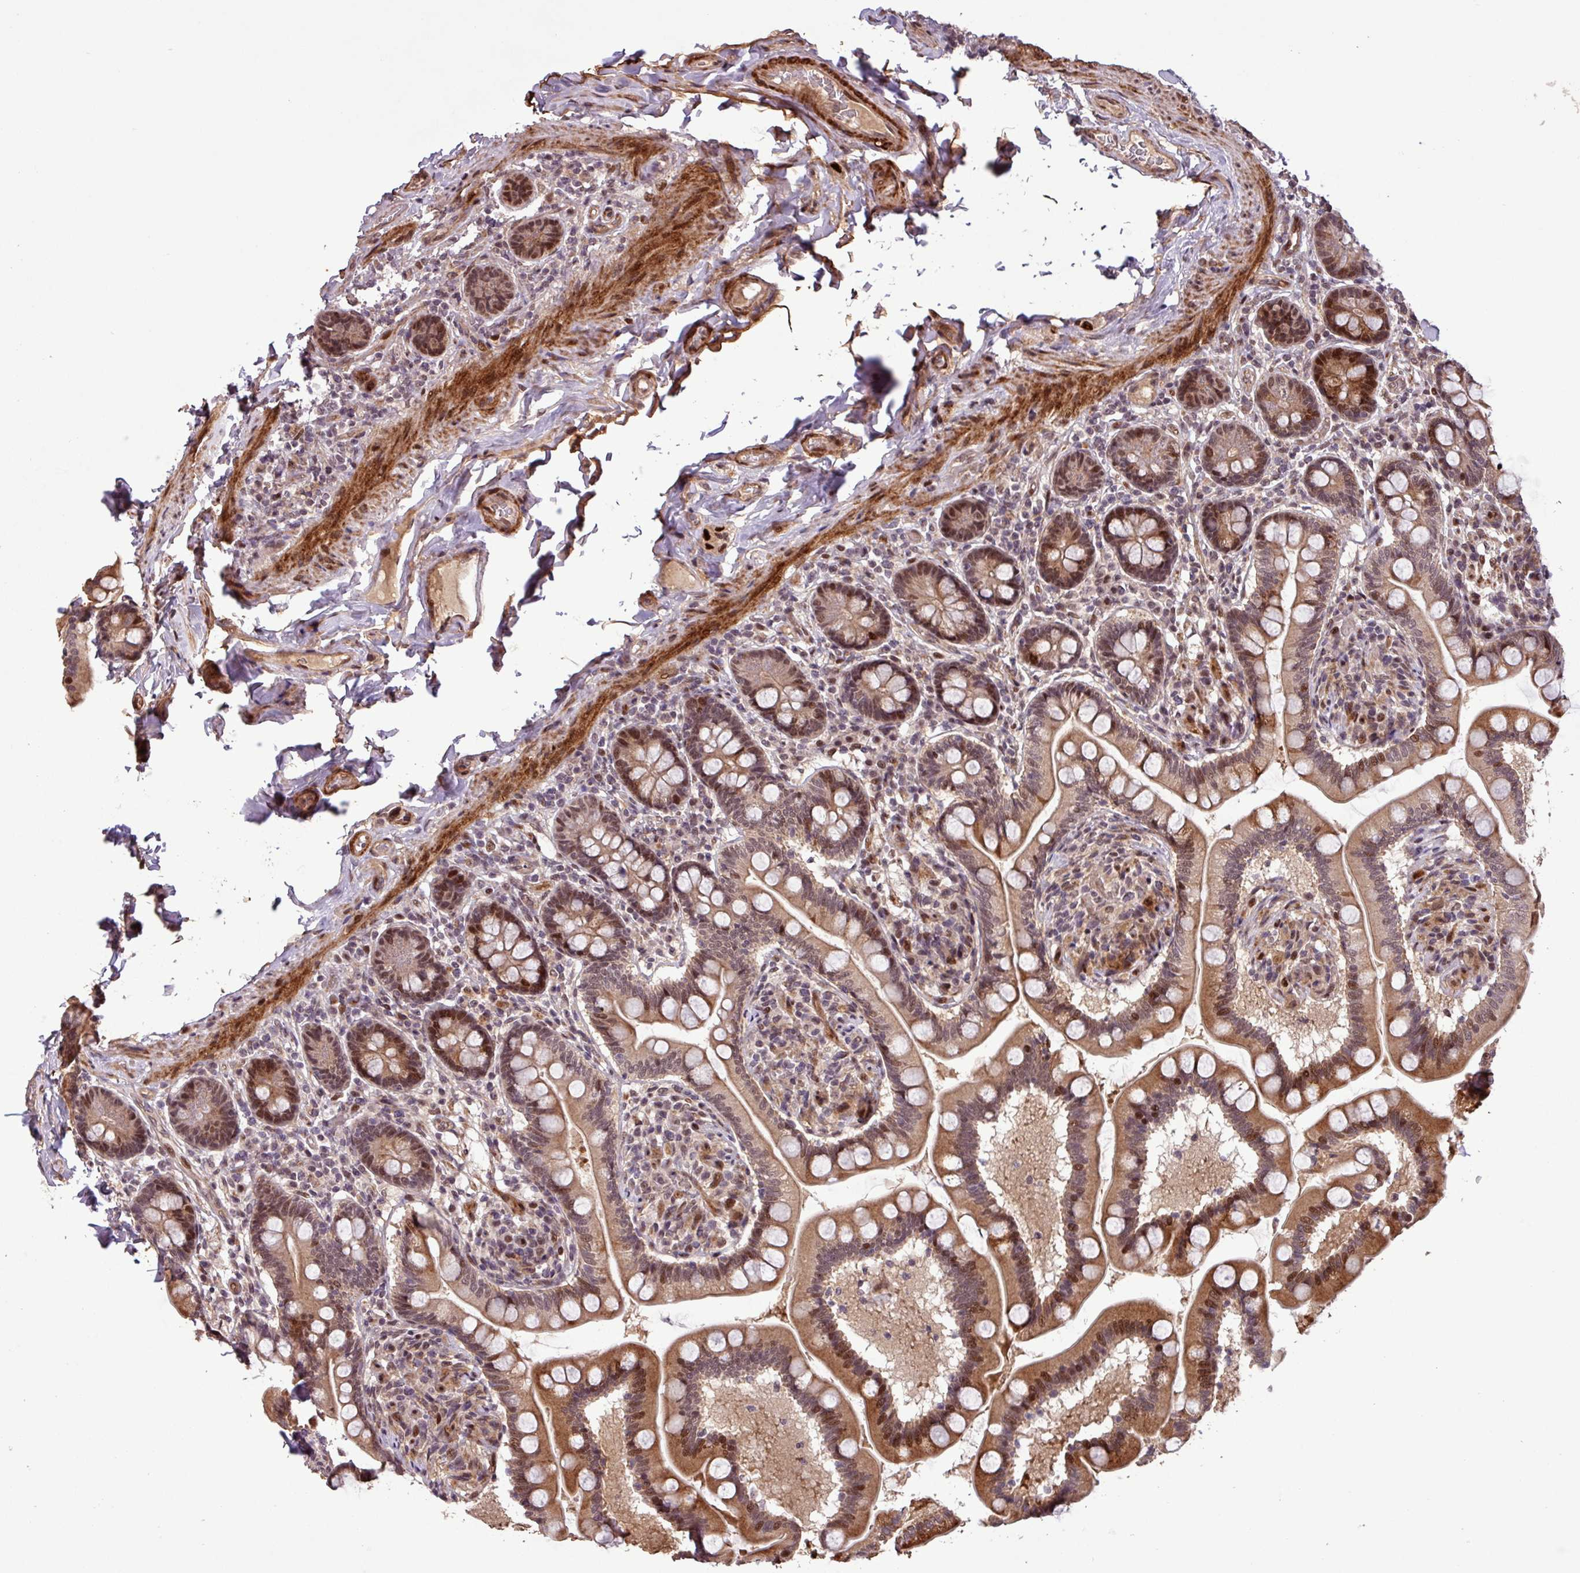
{"staining": {"intensity": "strong", "quantity": ">75%", "location": "cytoplasmic/membranous,nuclear"}, "tissue": "small intestine", "cell_type": "Glandular cells", "image_type": "normal", "snomed": [{"axis": "morphology", "description": "Normal tissue, NOS"}, {"axis": "topography", "description": "Small intestine"}], "caption": "An immunohistochemistry image of benign tissue is shown. Protein staining in brown labels strong cytoplasmic/membranous,nuclear positivity in small intestine within glandular cells. (DAB (3,3'-diaminobenzidine) = brown stain, brightfield microscopy at high magnification).", "gene": "SLC22A24", "patient": {"sex": "female", "age": 64}}